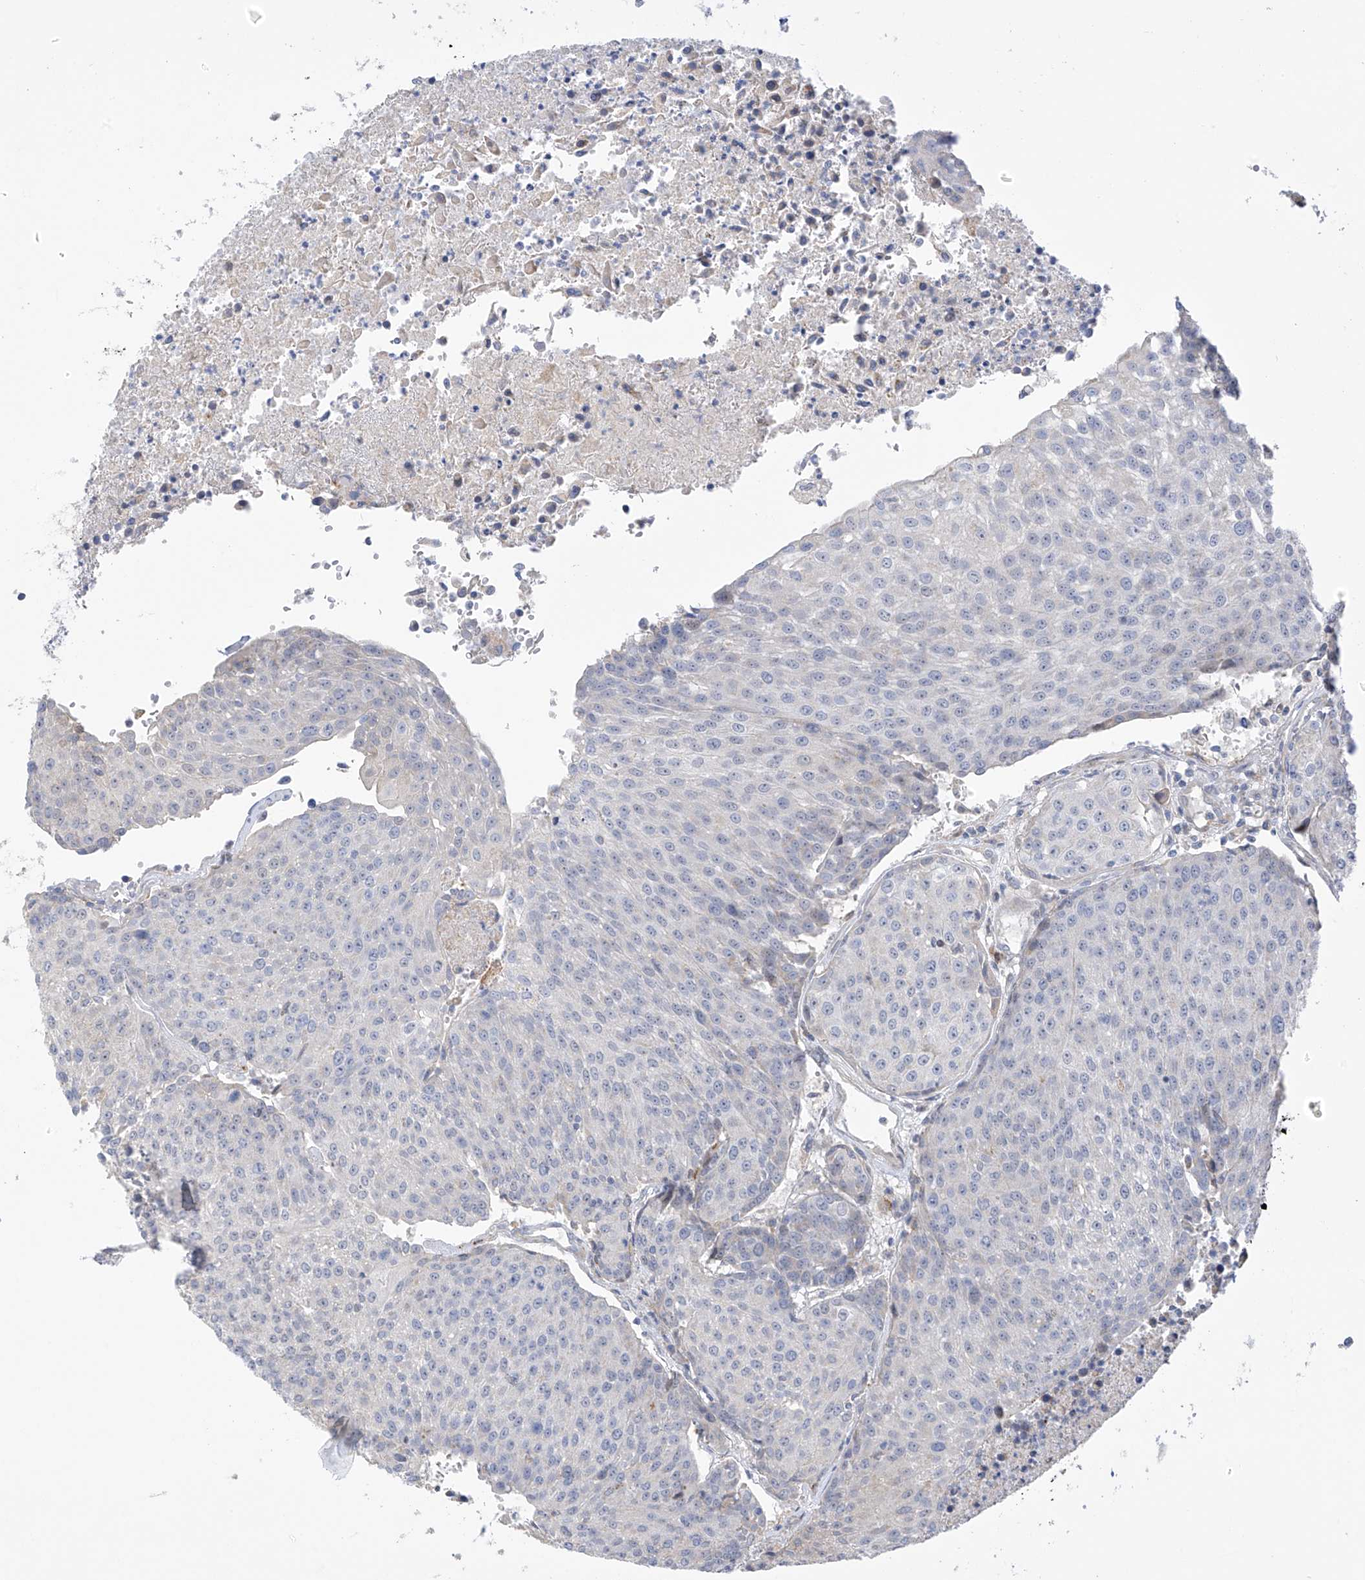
{"staining": {"intensity": "negative", "quantity": "none", "location": "none"}, "tissue": "urothelial cancer", "cell_type": "Tumor cells", "image_type": "cancer", "snomed": [{"axis": "morphology", "description": "Urothelial carcinoma, High grade"}, {"axis": "topography", "description": "Urinary bladder"}], "caption": "Immunohistochemistry image of urothelial cancer stained for a protein (brown), which displays no positivity in tumor cells. (DAB (3,3'-diaminobenzidine) immunohistochemistry visualized using brightfield microscopy, high magnification).", "gene": "ZNF641", "patient": {"sex": "female", "age": 85}}